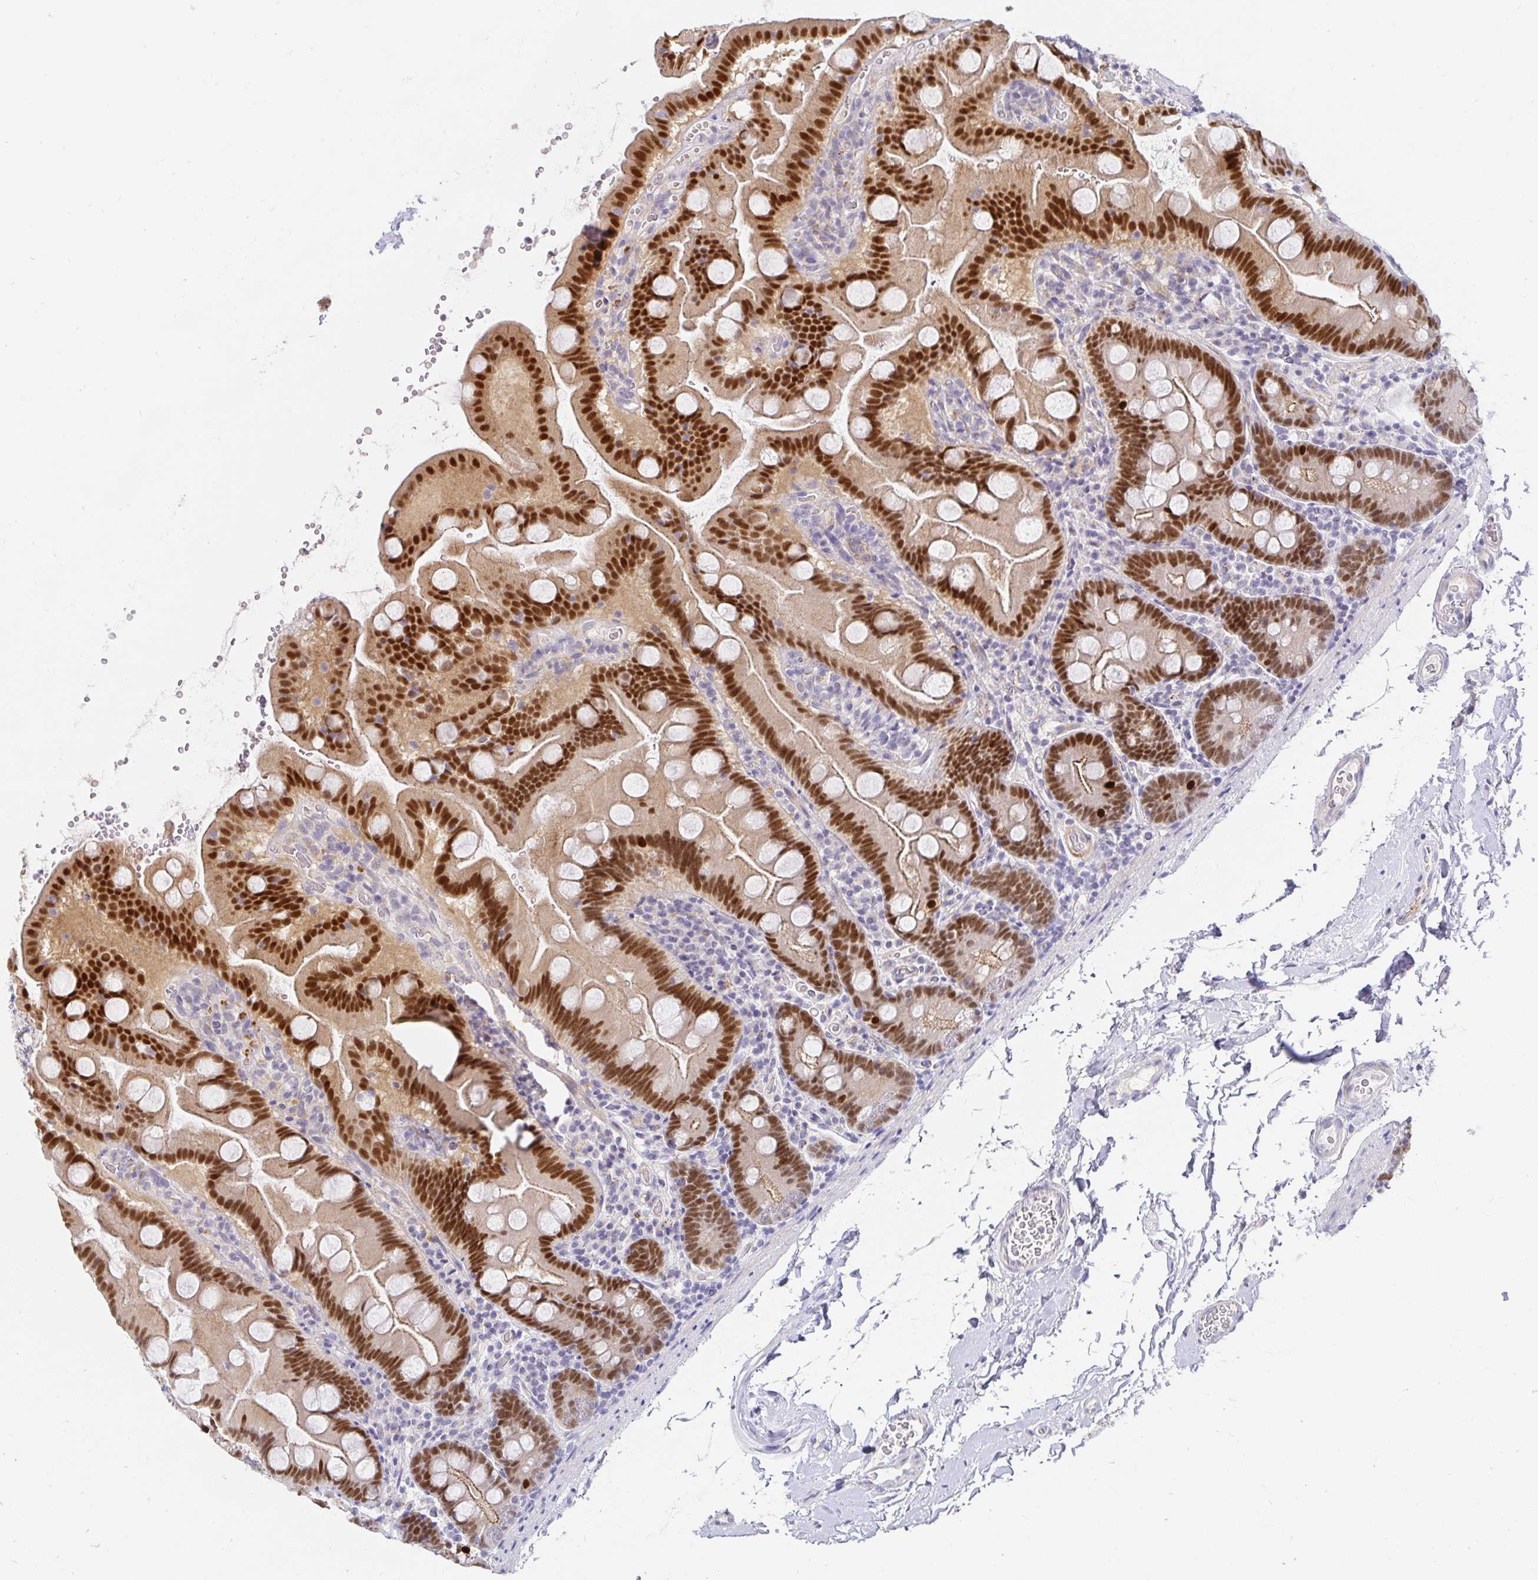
{"staining": {"intensity": "strong", "quantity": ">75%", "location": "nuclear"}, "tissue": "small intestine", "cell_type": "Glandular cells", "image_type": "normal", "snomed": [{"axis": "morphology", "description": "Normal tissue, NOS"}, {"axis": "topography", "description": "Small intestine"}], "caption": "Unremarkable small intestine demonstrates strong nuclear positivity in approximately >75% of glandular cells Immunohistochemistry (ihc) stains the protein of interest in brown and the nuclei are stained blue..", "gene": "PDX1", "patient": {"sex": "female", "age": 68}}